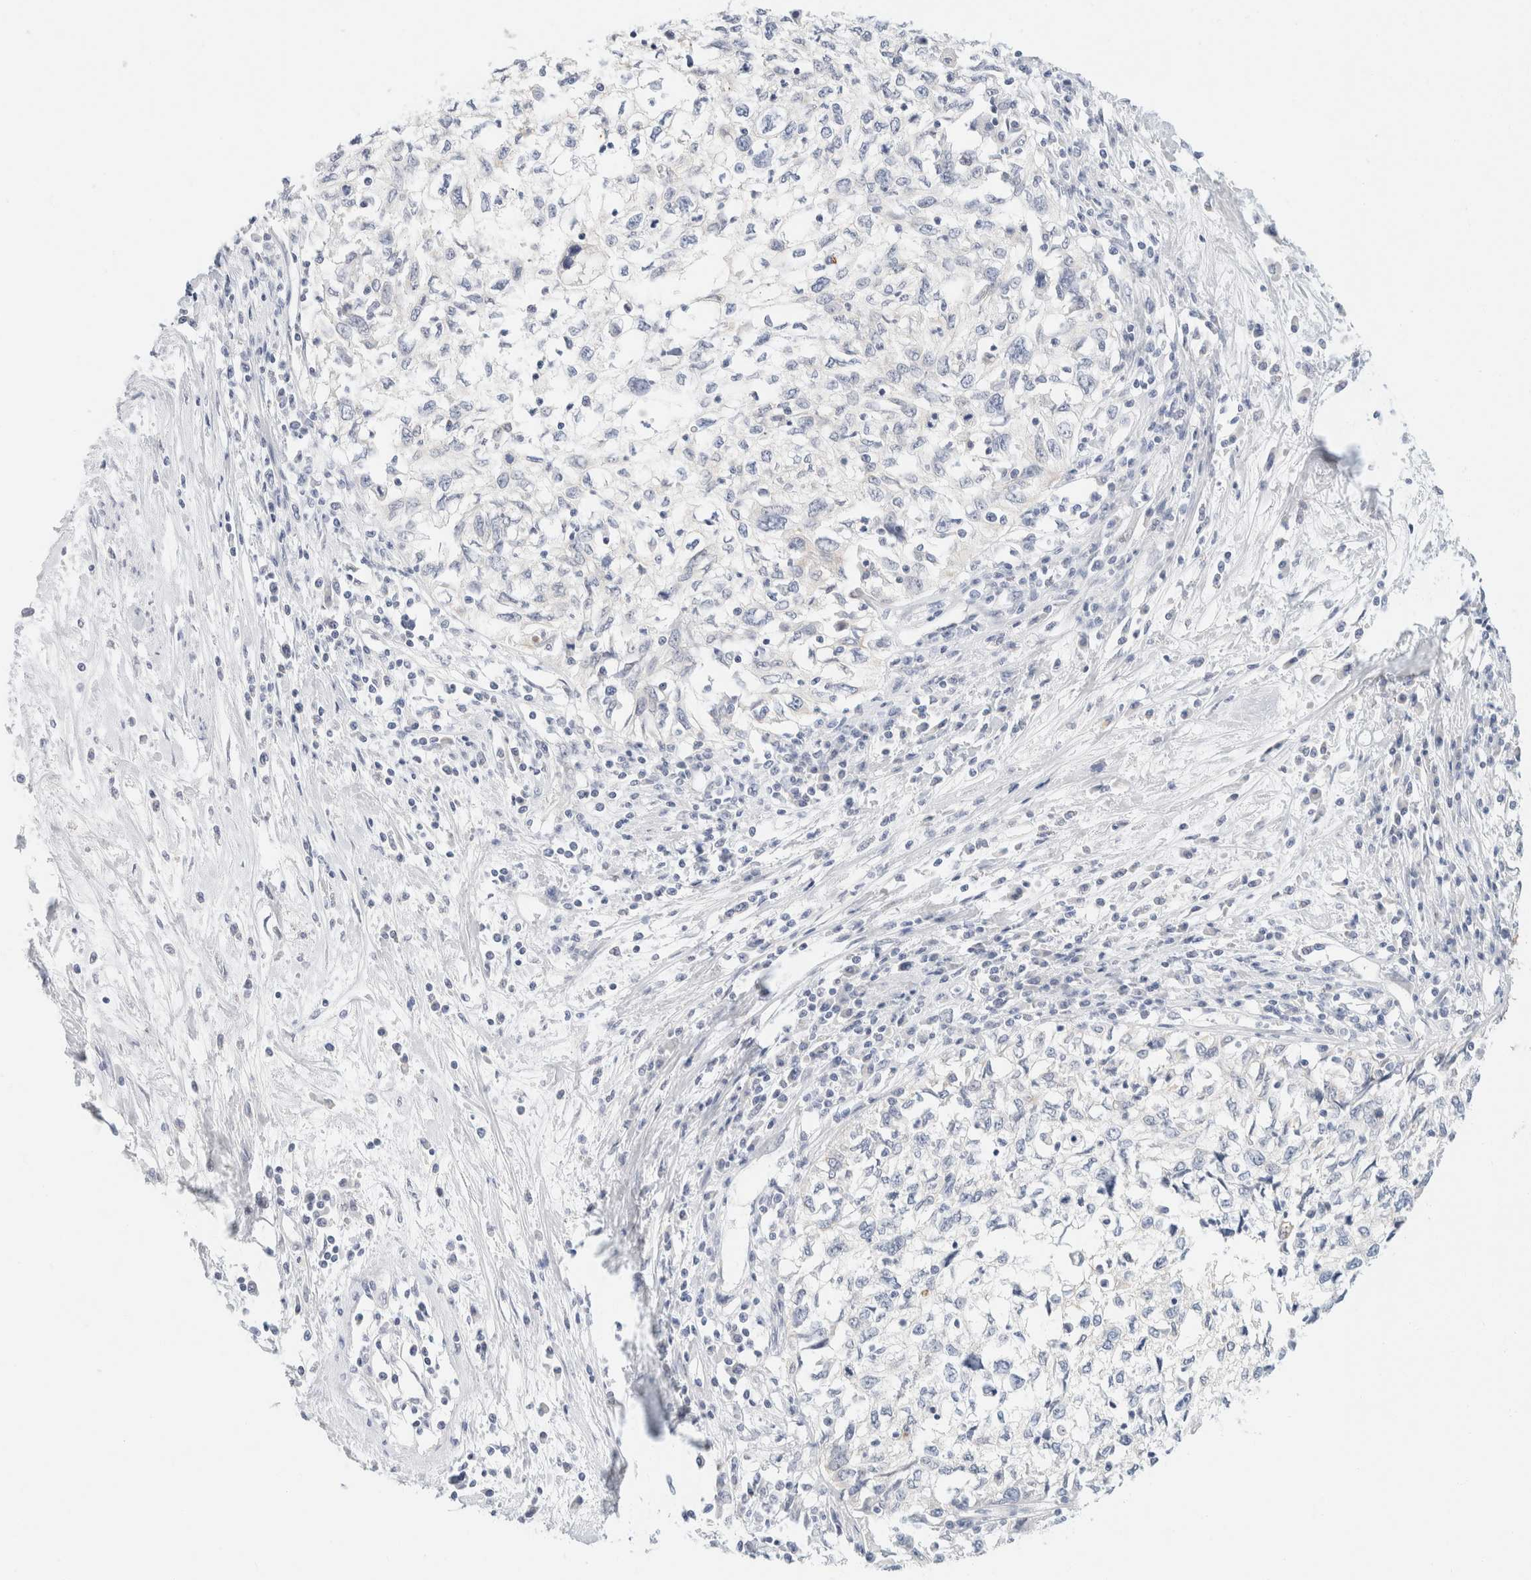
{"staining": {"intensity": "negative", "quantity": "none", "location": "none"}, "tissue": "cervical cancer", "cell_type": "Tumor cells", "image_type": "cancer", "snomed": [{"axis": "morphology", "description": "Squamous cell carcinoma, NOS"}, {"axis": "topography", "description": "Cervix"}], "caption": "An immunohistochemistry (IHC) micrograph of cervical cancer (squamous cell carcinoma) is shown. There is no staining in tumor cells of cervical cancer (squamous cell carcinoma).", "gene": "KRT20", "patient": {"sex": "female", "age": 57}}